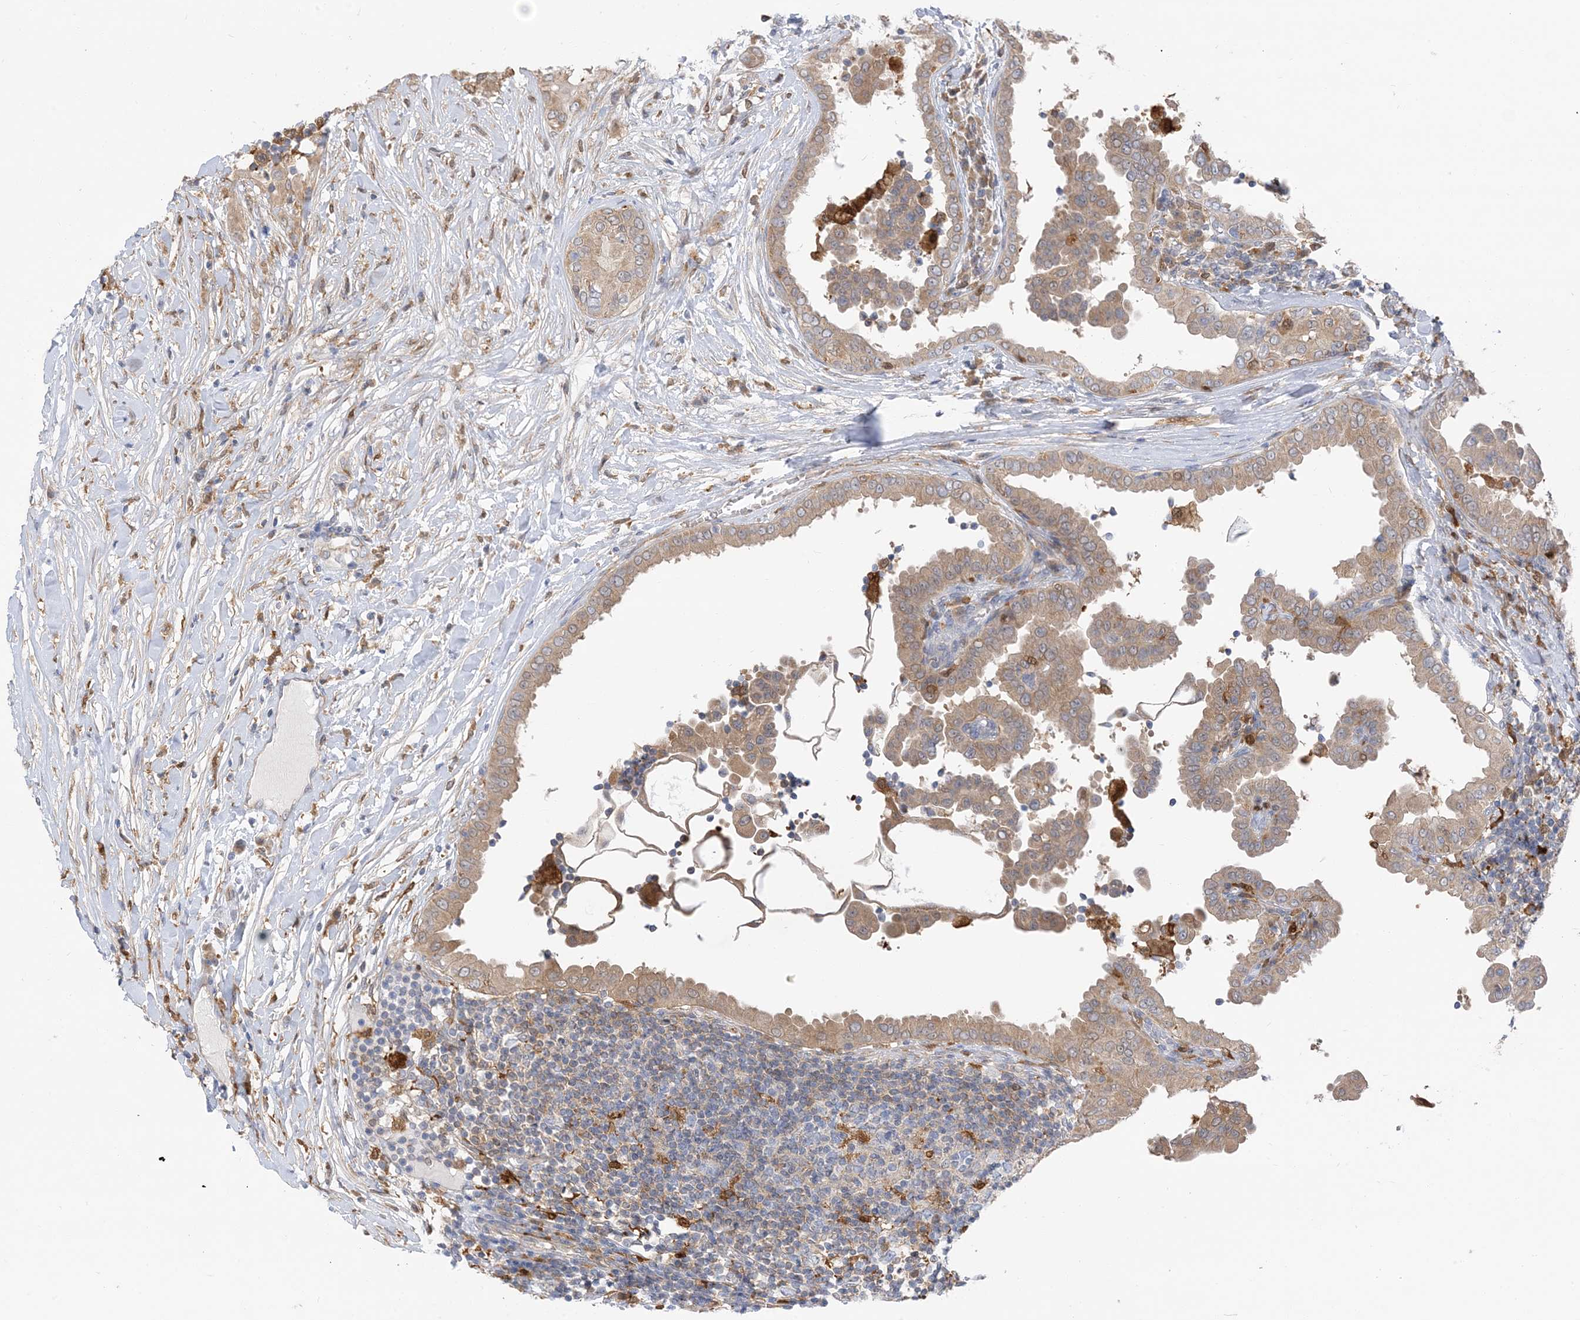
{"staining": {"intensity": "moderate", "quantity": "25%-75%", "location": "cytoplasmic/membranous"}, "tissue": "thyroid cancer", "cell_type": "Tumor cells", "image_type": "cancer", "snomed": [{"axis": "morphology", "description": "Papillary adenocarcinoma, NOS"}, {"axis": "topography", "description": "Thyroid gland"}], "caption": "Immunohistochemical staining of human thyroid papillary adenocarcinoma demonstrates medium levels of moderate cytoplasmic/membranous protein staining in approximately 25%-75% of tumor cells.", "gene": "NAGK", "patient": {"sex": "male", "age": 33}}